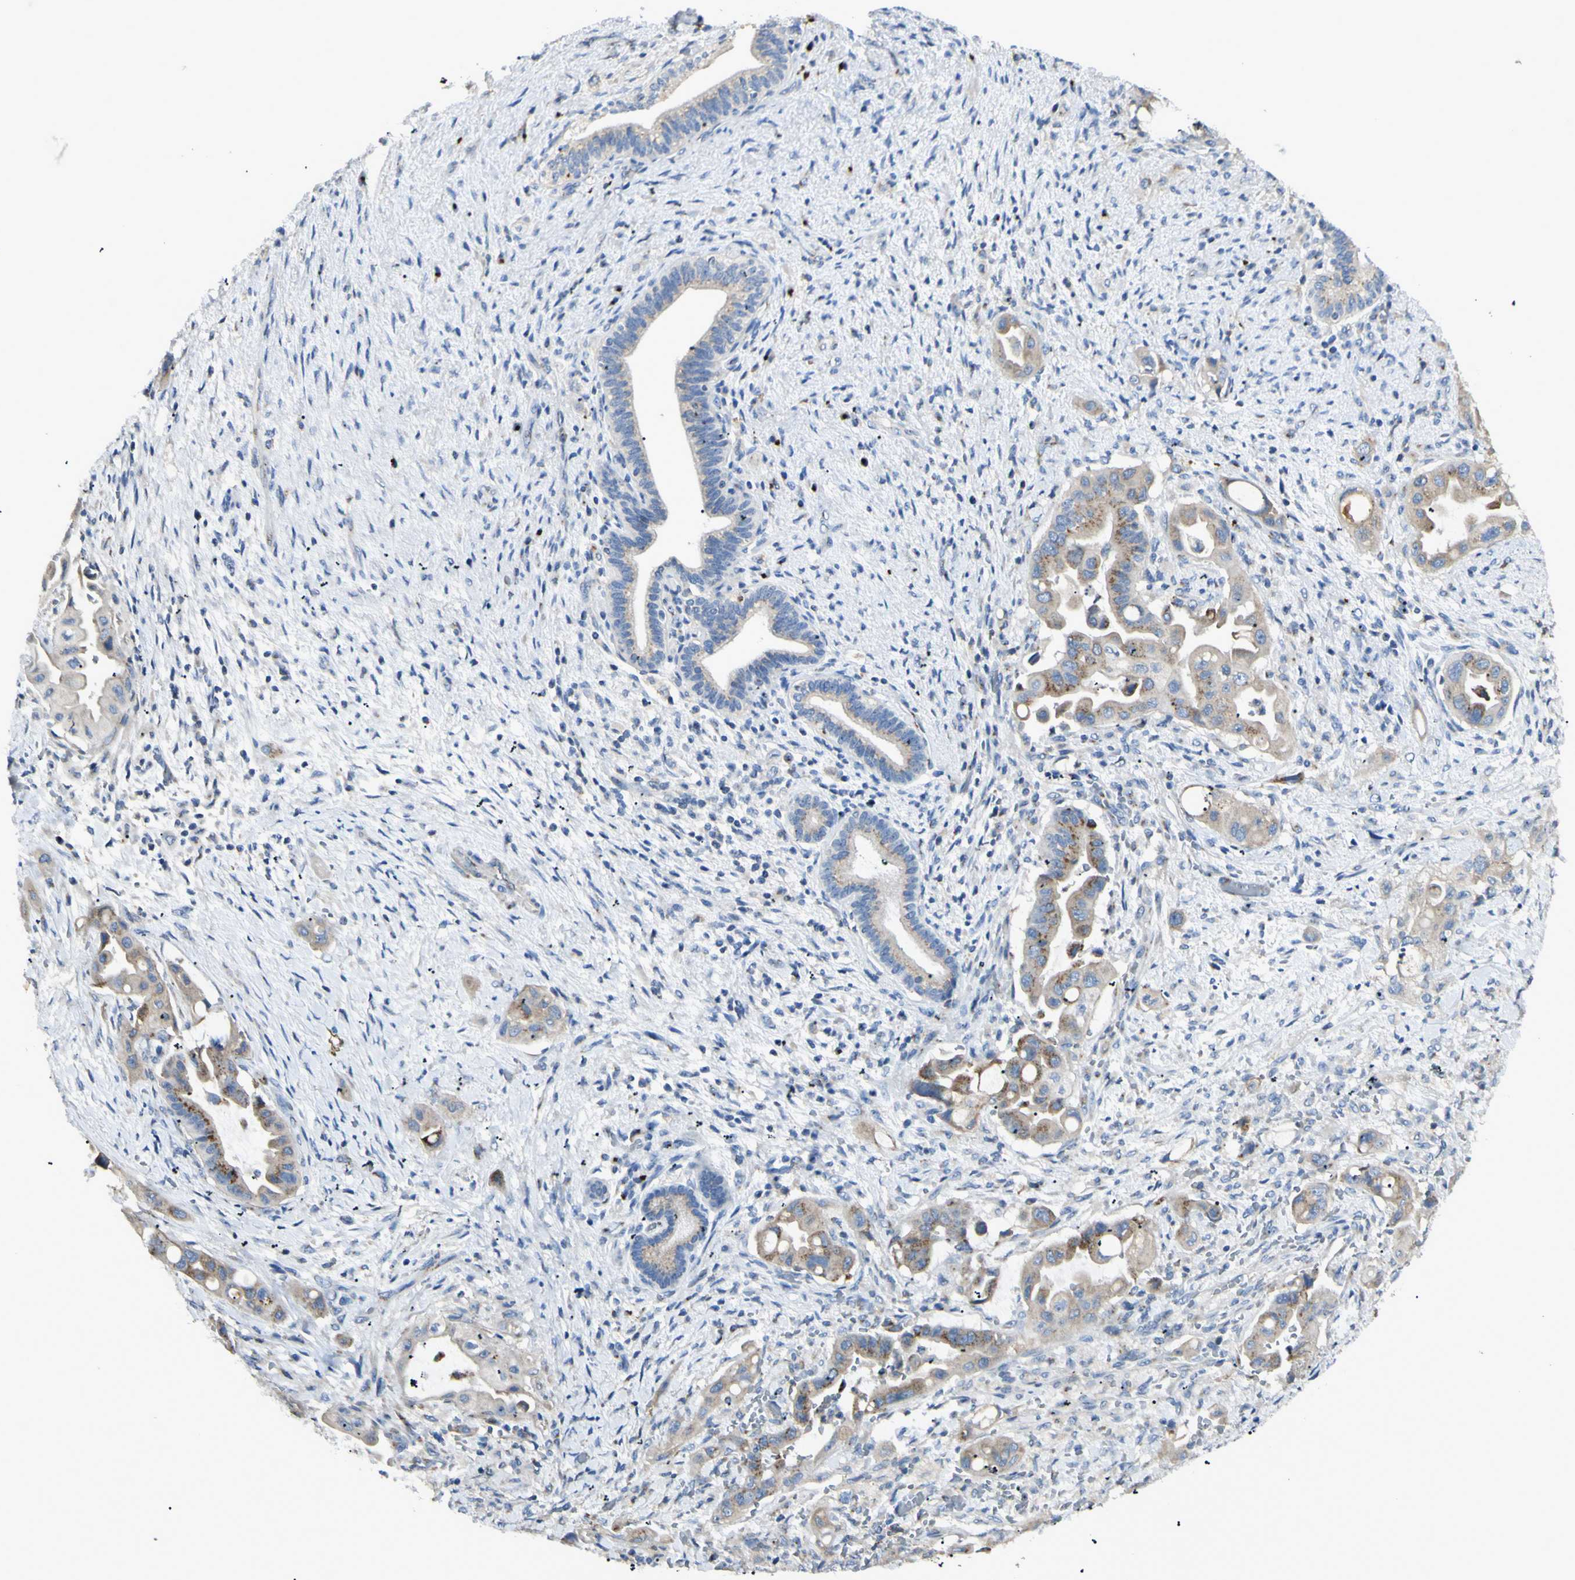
{"staining": {"intensity": "moderate", "quantity": "25%-75%", "location": "cytoplasmic/membranous"}, "tissue": "liver cancer", "cell_type": "Tumor cells", "image_type": "cancer", "snomed": [{"axis": "morphology", "description": "Cholangiocarcinoma"}, {"axis": "topography", "description": "Liver"}], "caption": "An image of human liver cancer stained for a protein reveals moderate cytoplasmic/membranous brown staining in tumor cells.", "gene": "B4GALT3", "patient": {"sex": "female", "age": 61}}